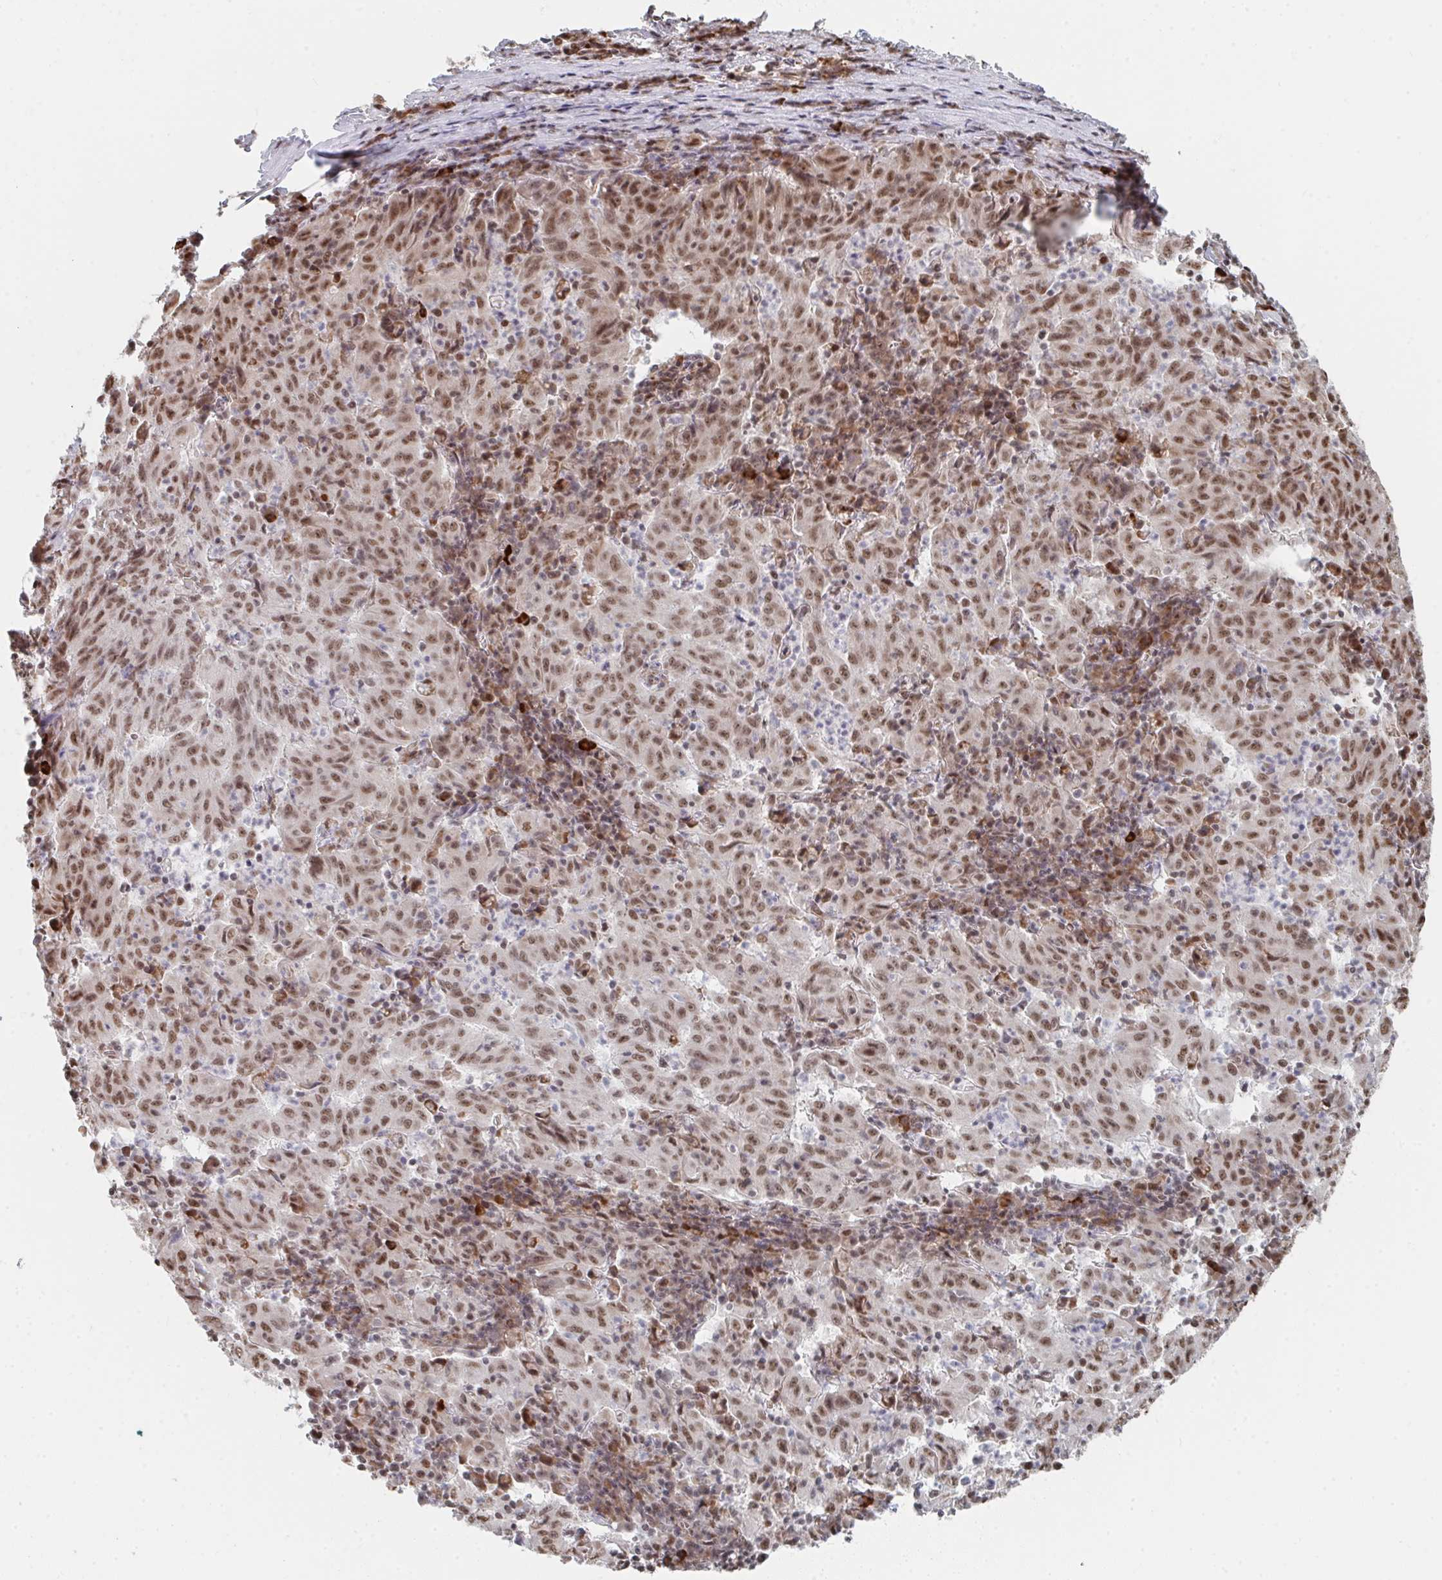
{"staining": {"intensity": "moderate", "quantity": ">75%", "location": "nuclear"}, "tissue": "pancreatic cancer", "cell_type": "Tumor cells", "image_type": "cancer", "snomed": [{"axis": "morphology", "description": "Adenocarcinoma, NOS"}, {"axis": "topography", "description": "Pancreas"}], "caption": "This photomicrograph exhibits immunohistochemistry staining of pancreatic adenocarcinoma, with medium moderate nuclear staining in approximately >75% of tumor cells.", "gene": "MBNL1", "patient": {"sex": "male", "age": 63}}